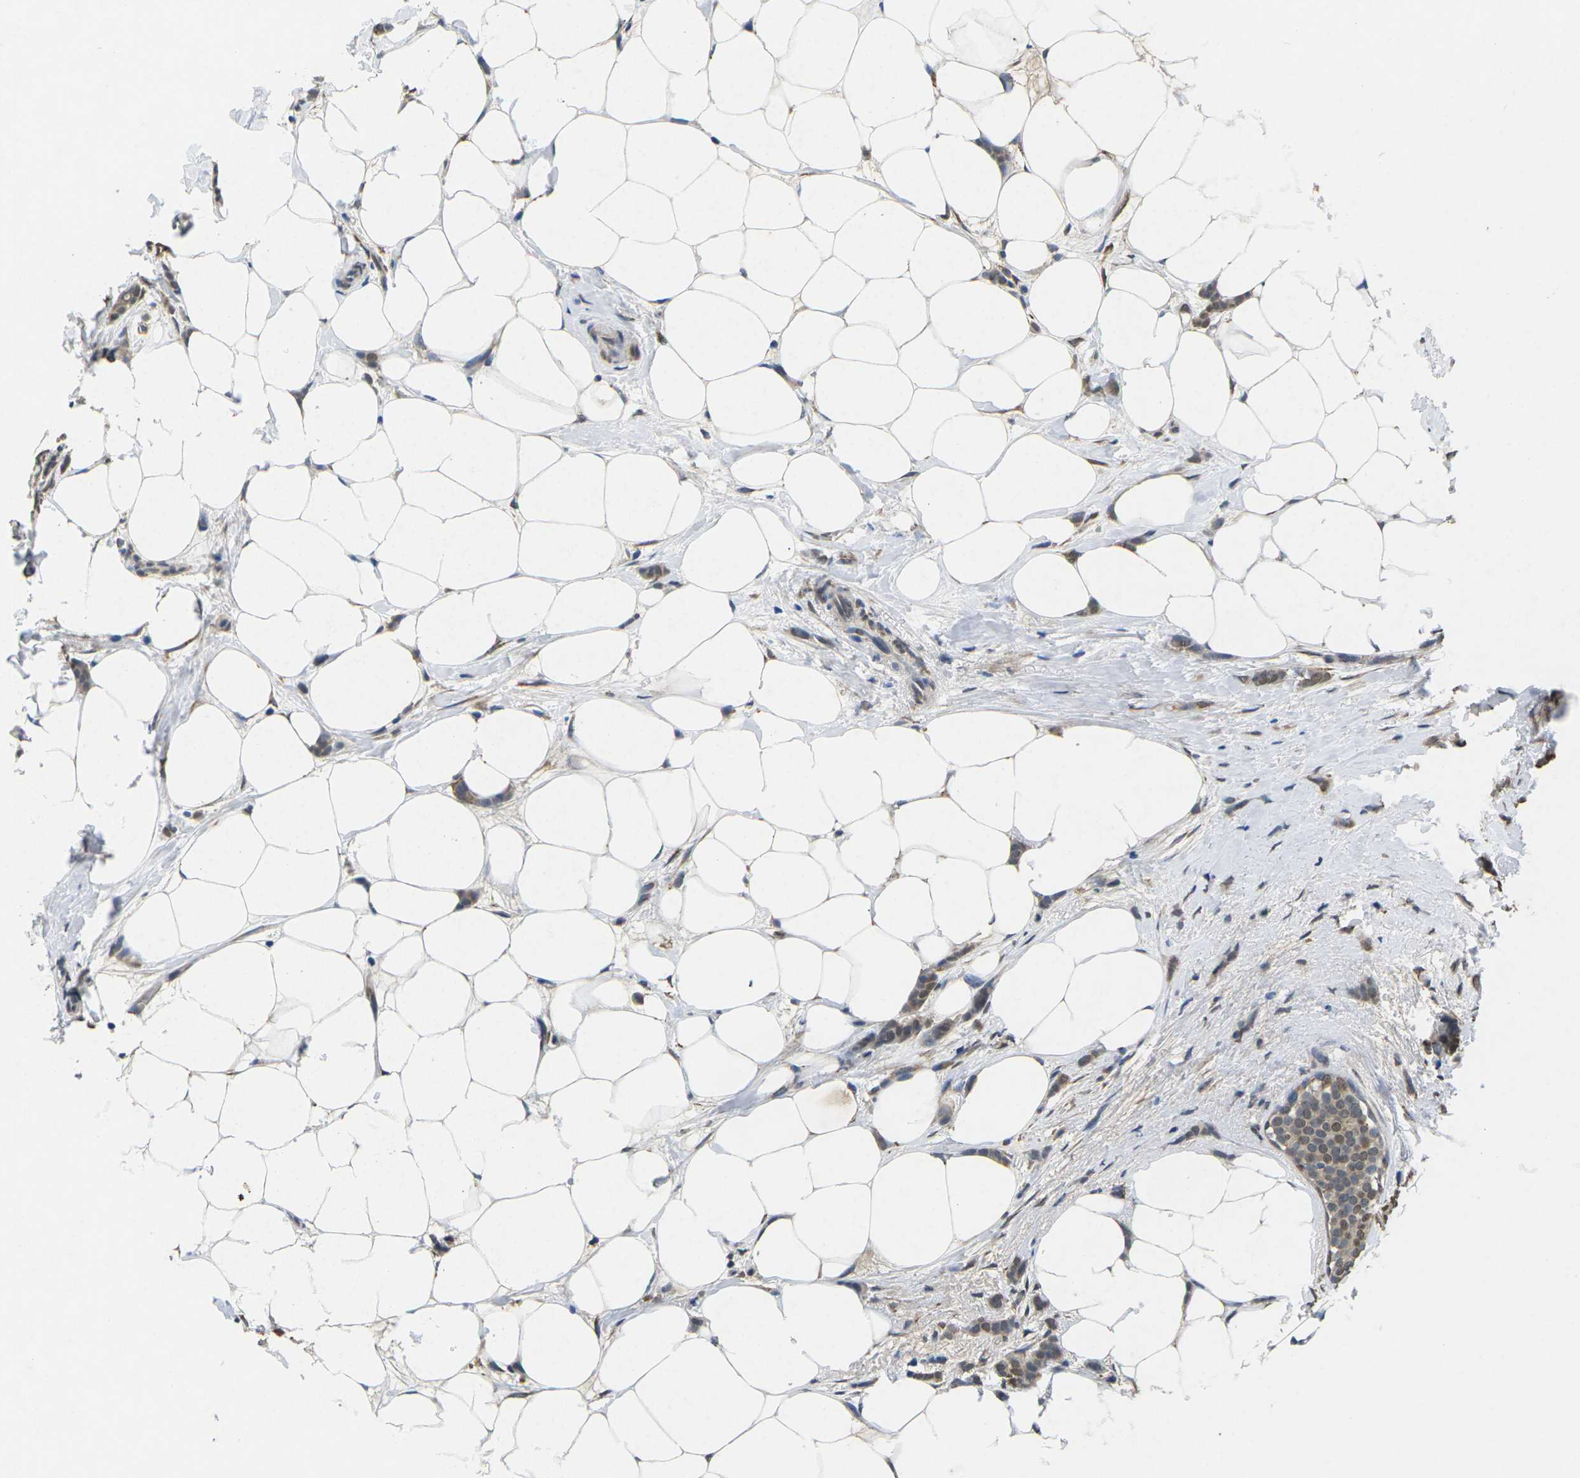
{"staining": {"intensity": "weak", "quantity": ">75%", "location": "cytoplasmic/membranous,nuclear"}, "tissue": "breast cancer", "cell_type": "Tumor cells", "image_type": "cancer", "snomed": [{"axis": "morphology", "description": "Lobular carcinoma, in situ"}, {"axis": "morphology", "description": "Lobular carcinoma"}, {"axis": "topography", "description": "Breast"}], "caption": "A micrograph of human breast lobular carcinoma in situ stained for a protein displays weak cytoplasmic/membranous and nuclear brown staining in tumor cells.", "gene": "SCNN1B", "patient": {"sex": "female", "age": 41}}